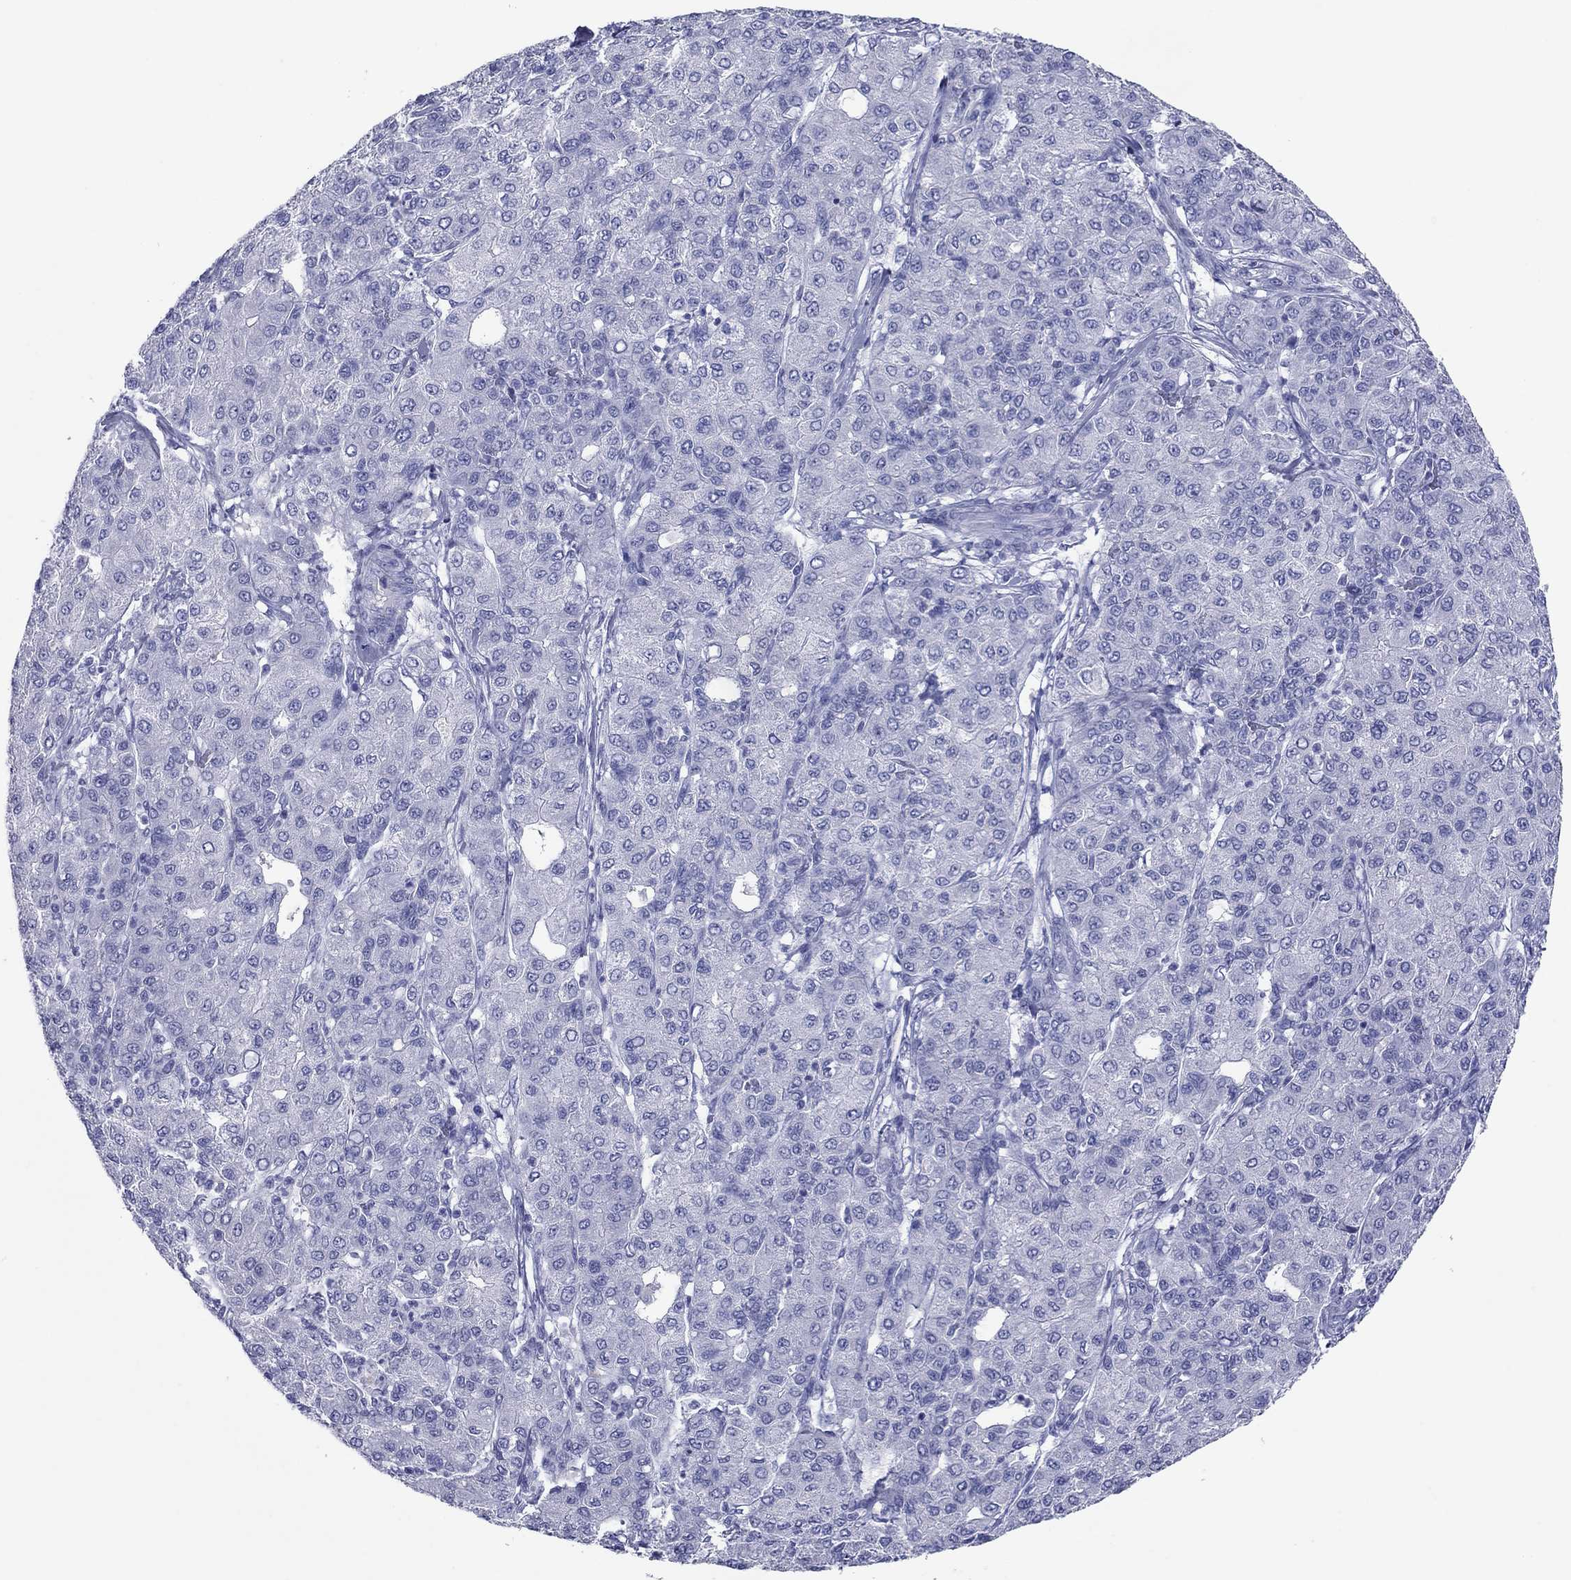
{"staining": {"intensity": "negative", "quantity": "none", "location": "none"}, "tissue": "liver cancer", "cell_type": "Tumor cells", "image_type": "cancer", "snomed": [{"axis": "morphology", "description": "Carcinoma, Hepatocellular, NOS"}, {"axis": "topography", "description": "Liver"}], "caption": "Histopathology image shows no significant protein positivity in tumor cells of liver cancer.", "gene": "ATP4A", "patient": {"sex": "male", "age": 65}}